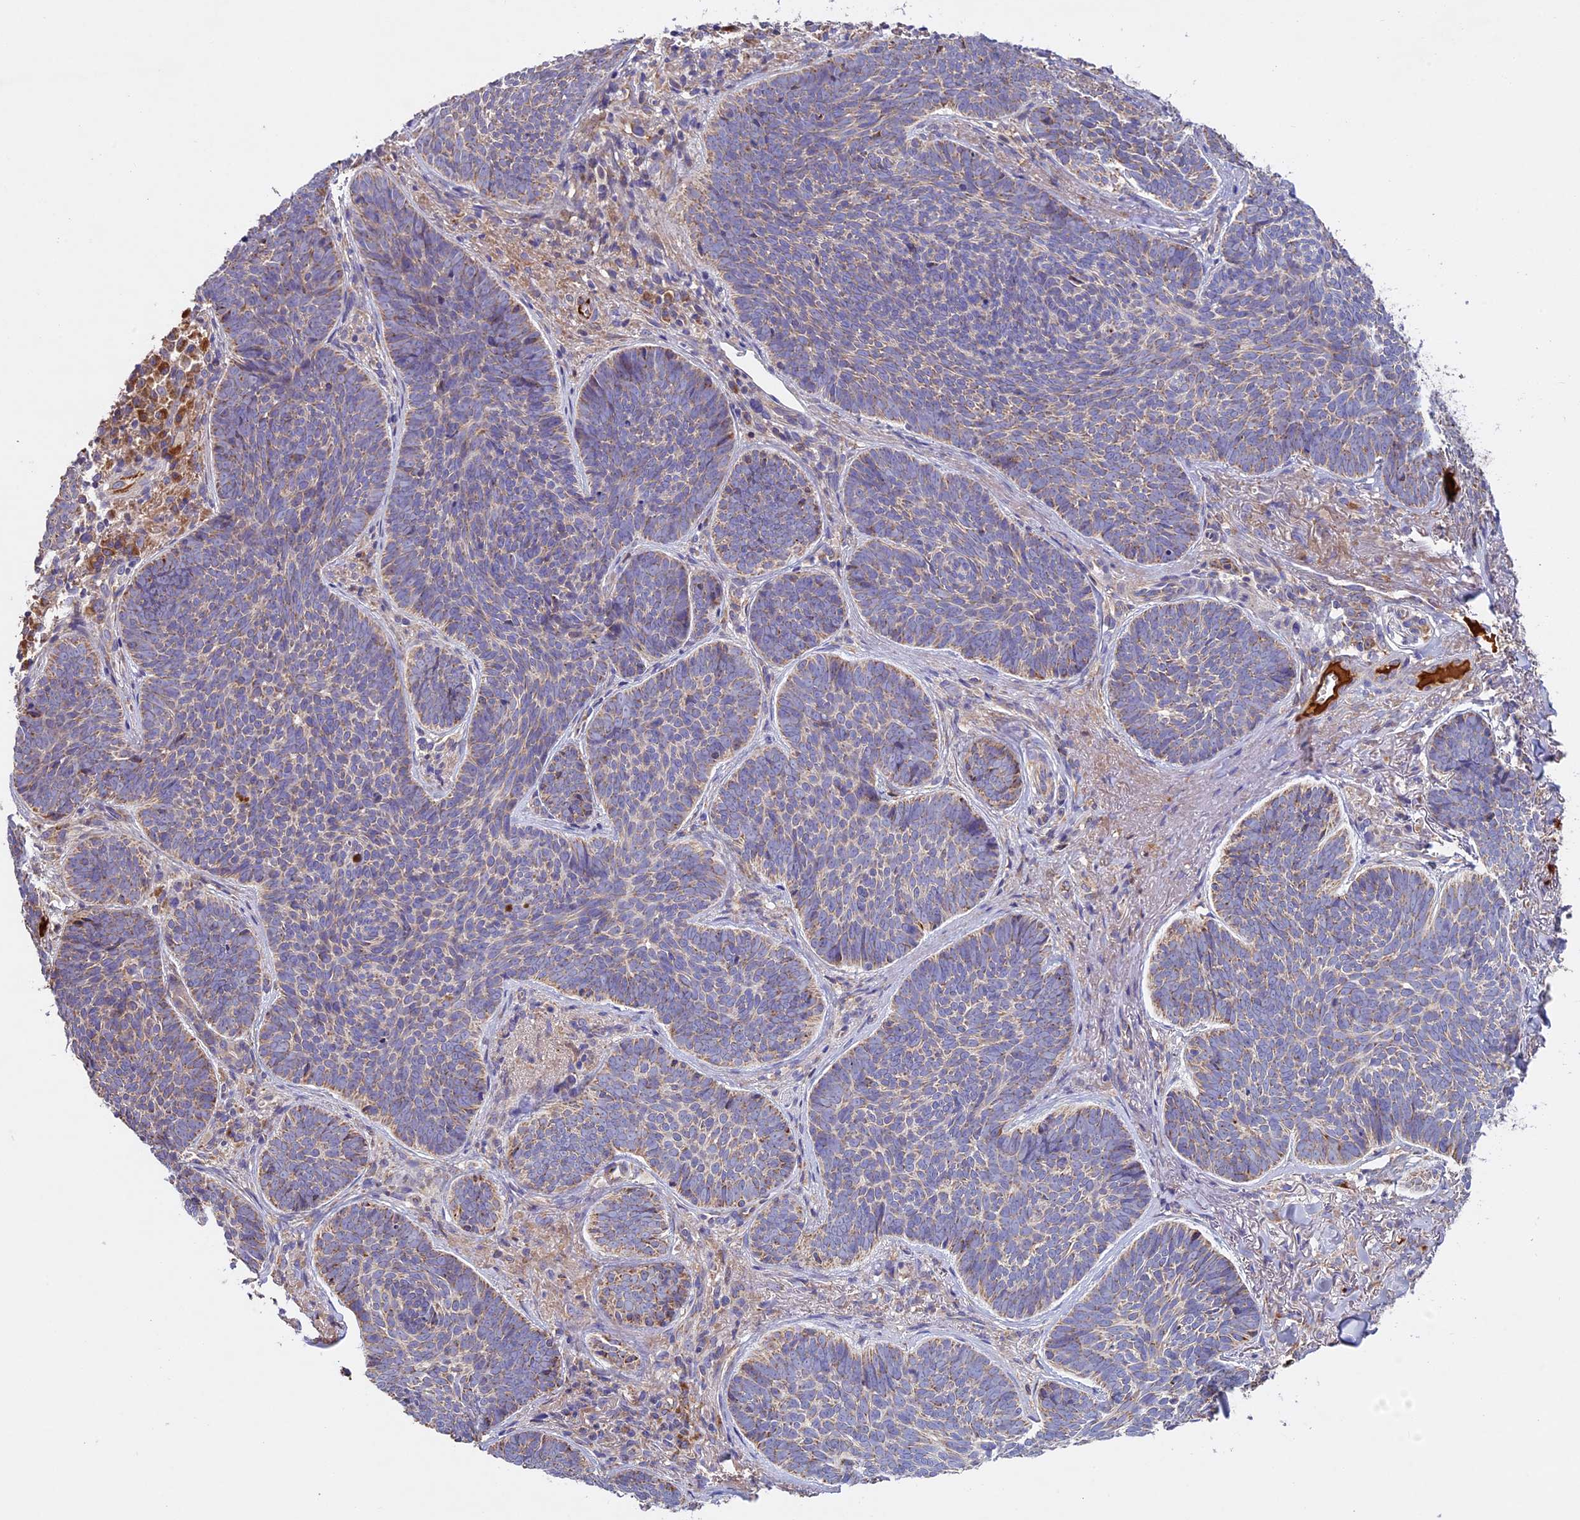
{"staining": {"intensity": "weak", "quantity": "25%-75%", "location": "cytoplasmic/membranous"}, "tissue": "skin cancer", "cell_type": "Tumor cells", "image_type": "cancer", "snomed": [{"axis": "morphology", "description": "Basal cell carcinoma"}, {"axis": "topography", "description": "Skin"}], "caption": "Skin cancer (basal cell carcinoma) tissue shows weak cytoplasmic/membranous expression in about 25%-75% of tumor cells, visualized by immunohistochemistry.", "gene": "OCEL1", "patient": {"sex": "female", "age": 74}}